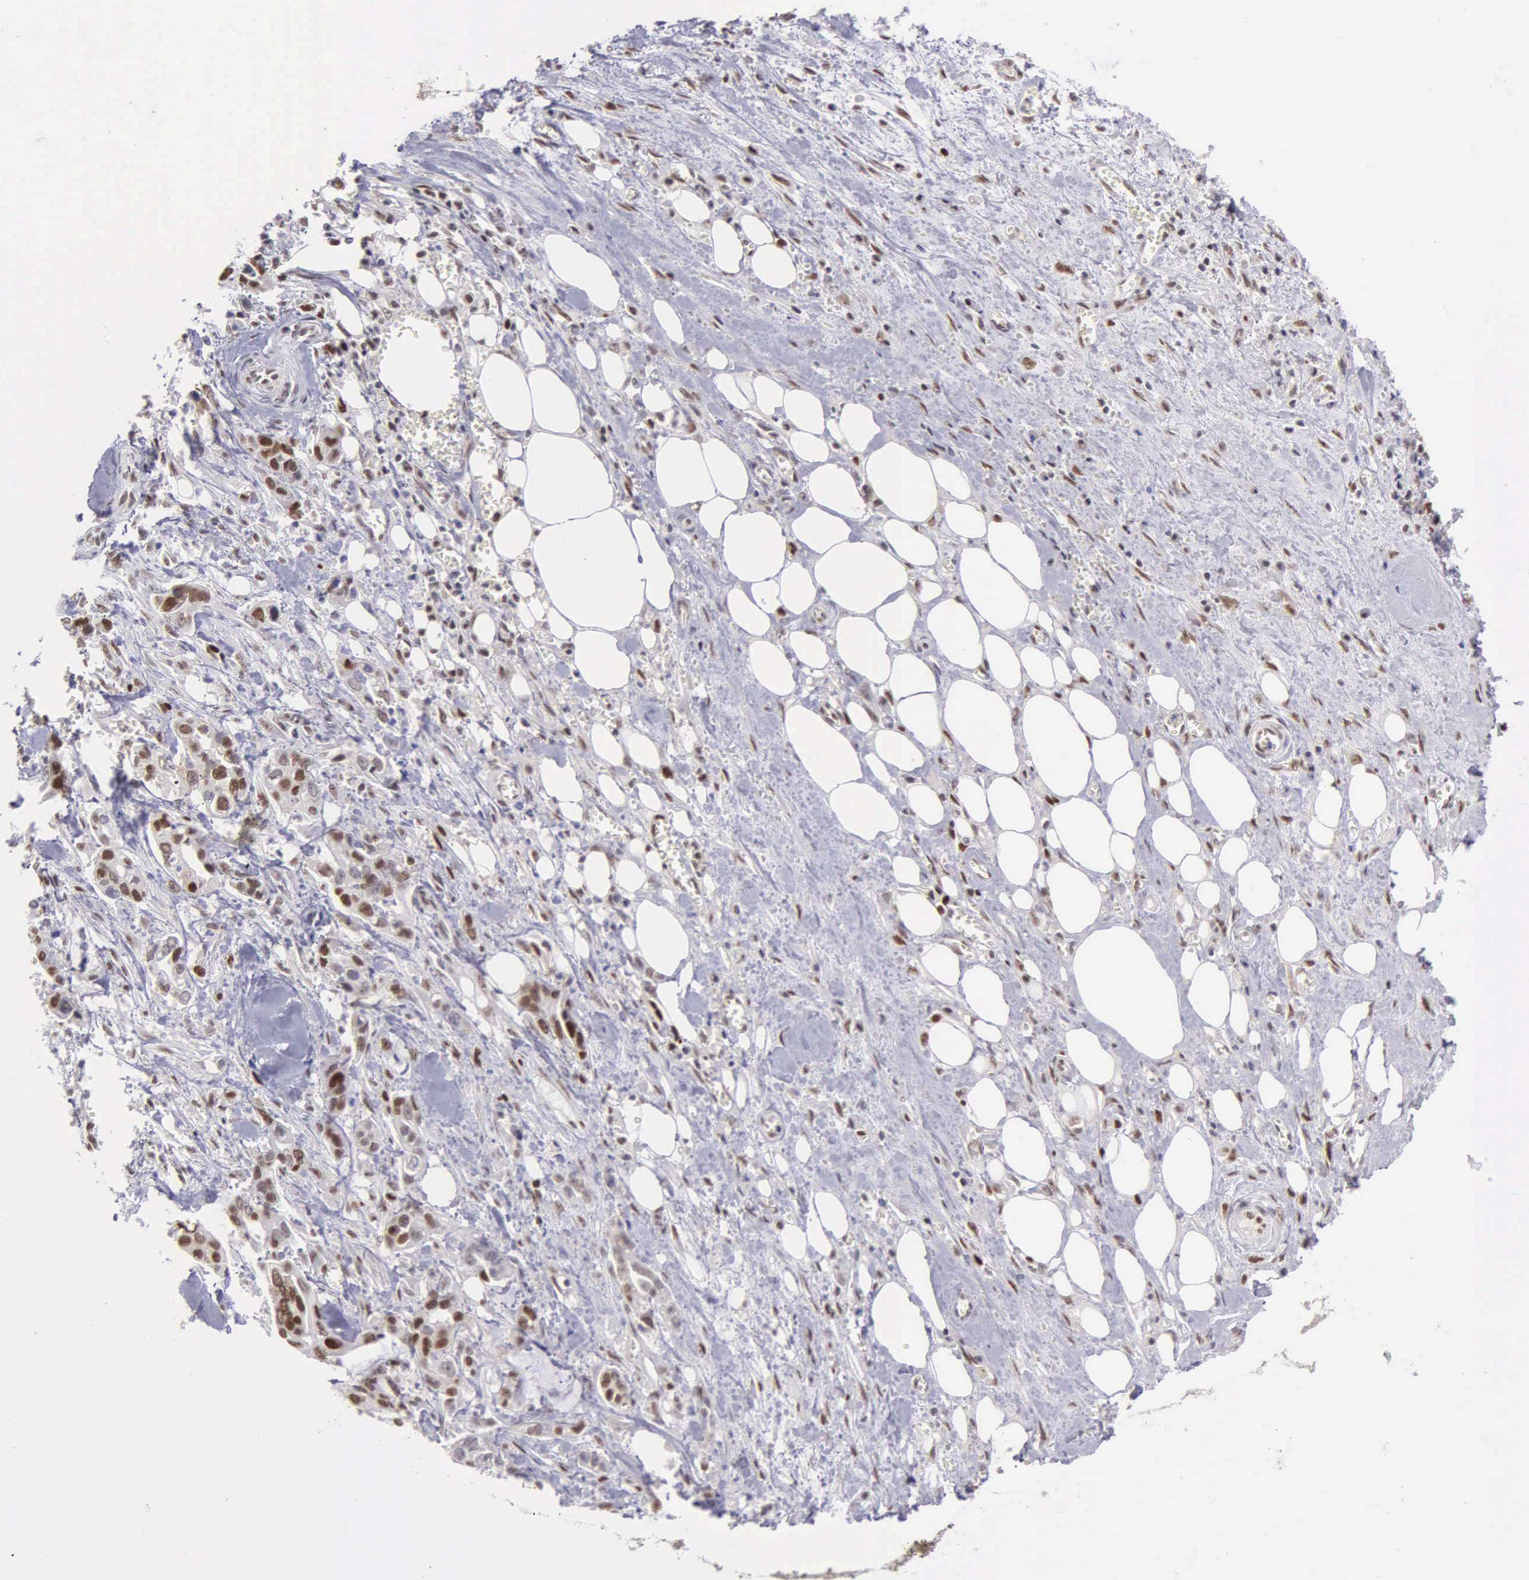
{"staining": {"intensity": "moderate", "quantity": "25%-75%", "location": "cytoplasmic/membranous,nuclear"}, "tissue": "pancreatic cancer", "cell_type": "Tumor cells", "image_type": "cancer", "snomed": [{"axis": "morphology", "description": "Adenocarcinoma, NOS"}, {"axis": "topography", "description": "Pancreas"}], "caption": "Moderate cytoplasmic/membranous and nuclear protein staining is seen in about 25%-75% of tumor cells in pancreatic cancer (adenocarcinoma).", "gene": "UBR7", "patient": {"sex": "male", "age": 69}}